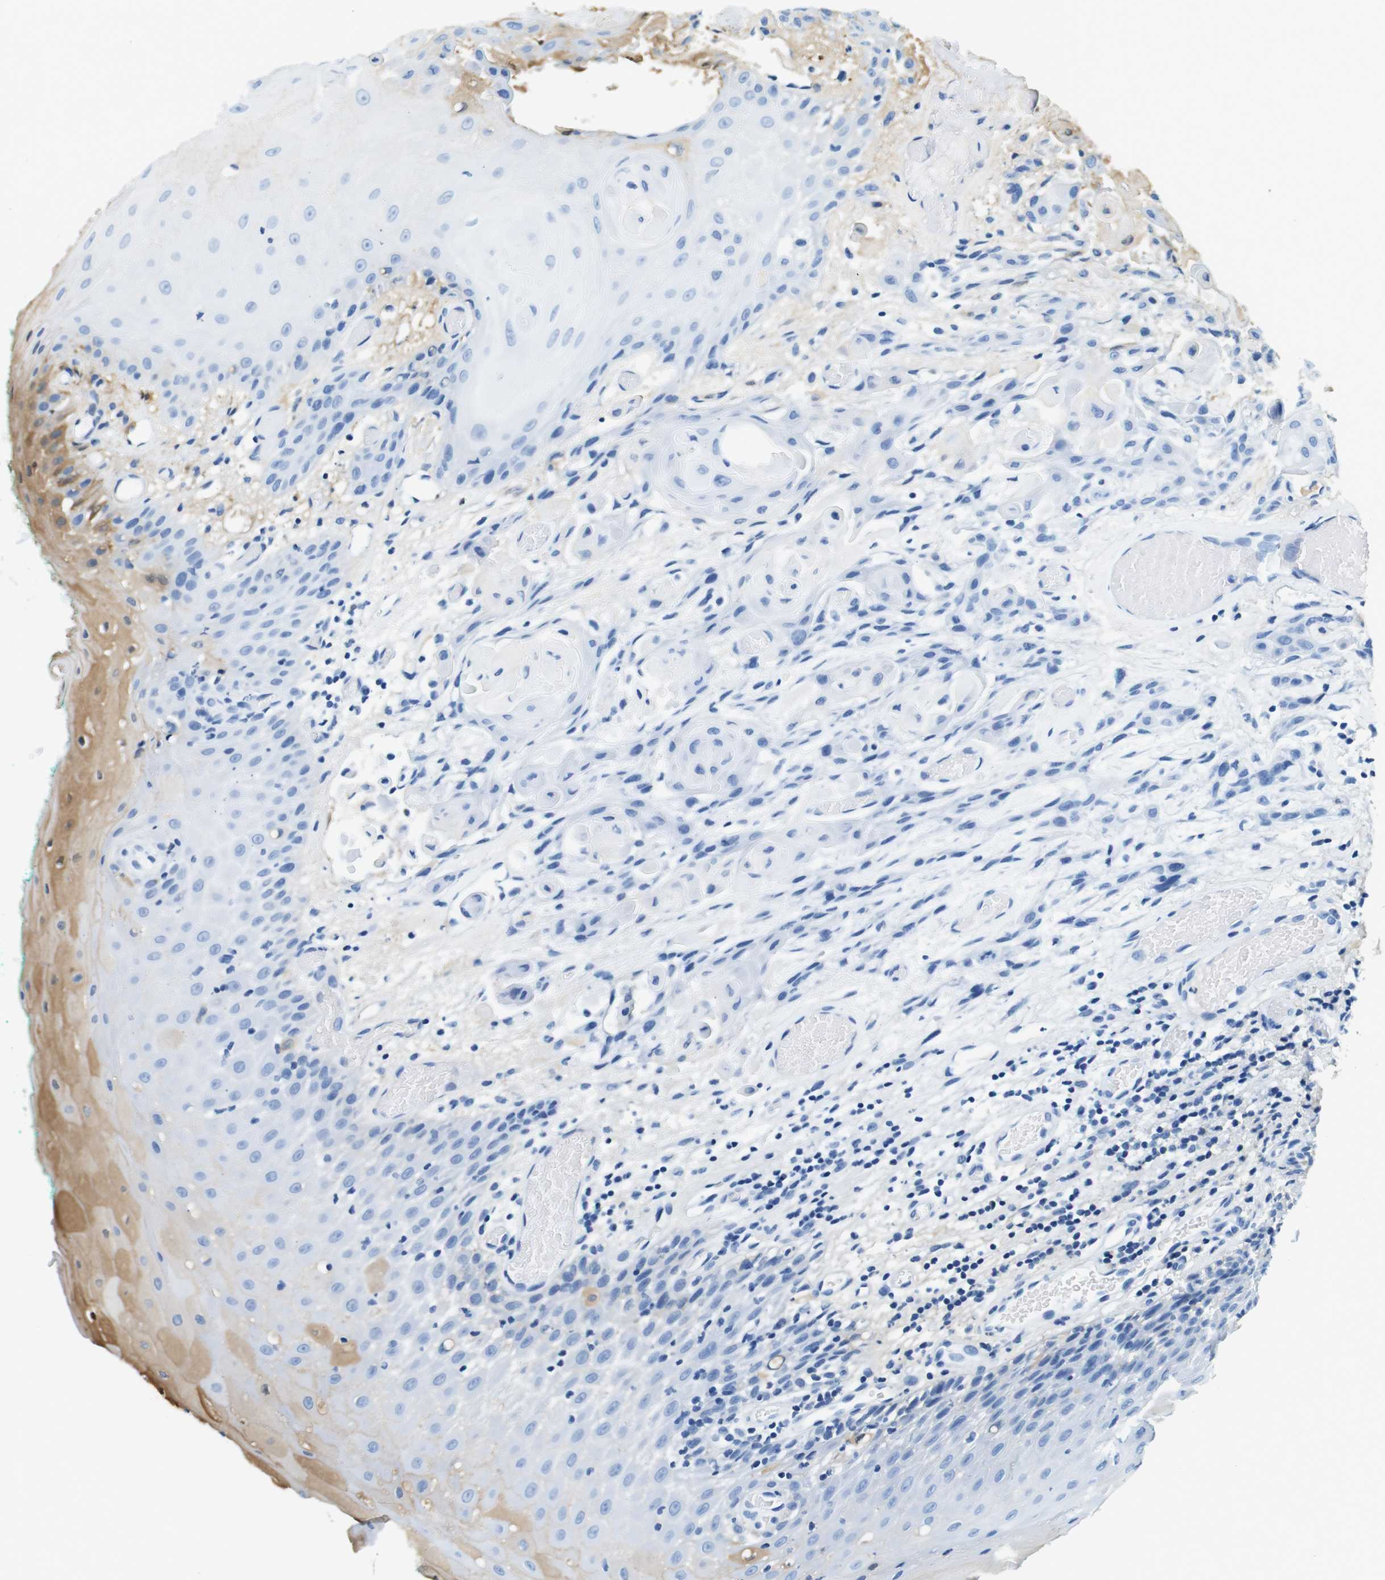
{"staining": {"intensity": "negative", "quantity": "none", "location": "none"}, "tissue": "oral mucosa", "cell_type": "Squamous epithelial cells", "image_type": "normal", "snomed": [{"axis": "morphology", "description": "Normal tissue, NOS"}, {"axis": "morphology", "description": "Squamous cell carcinoma, NOS"}, {"axis": "topography", "description": "Oral tissue"}, {"axis": "topography", "description": "Salivary gland"}, {"axis": "topography", "description": "Head-Neck"}], "caption": "Immunohistochemistry (IHC) histopathology image of normal oral mucosa stained for a protein (brown), which demonstrates no staining in squamous epithelial cells.", "gene": "IGHD", "patient": {"sex": "female", "age": 62}}